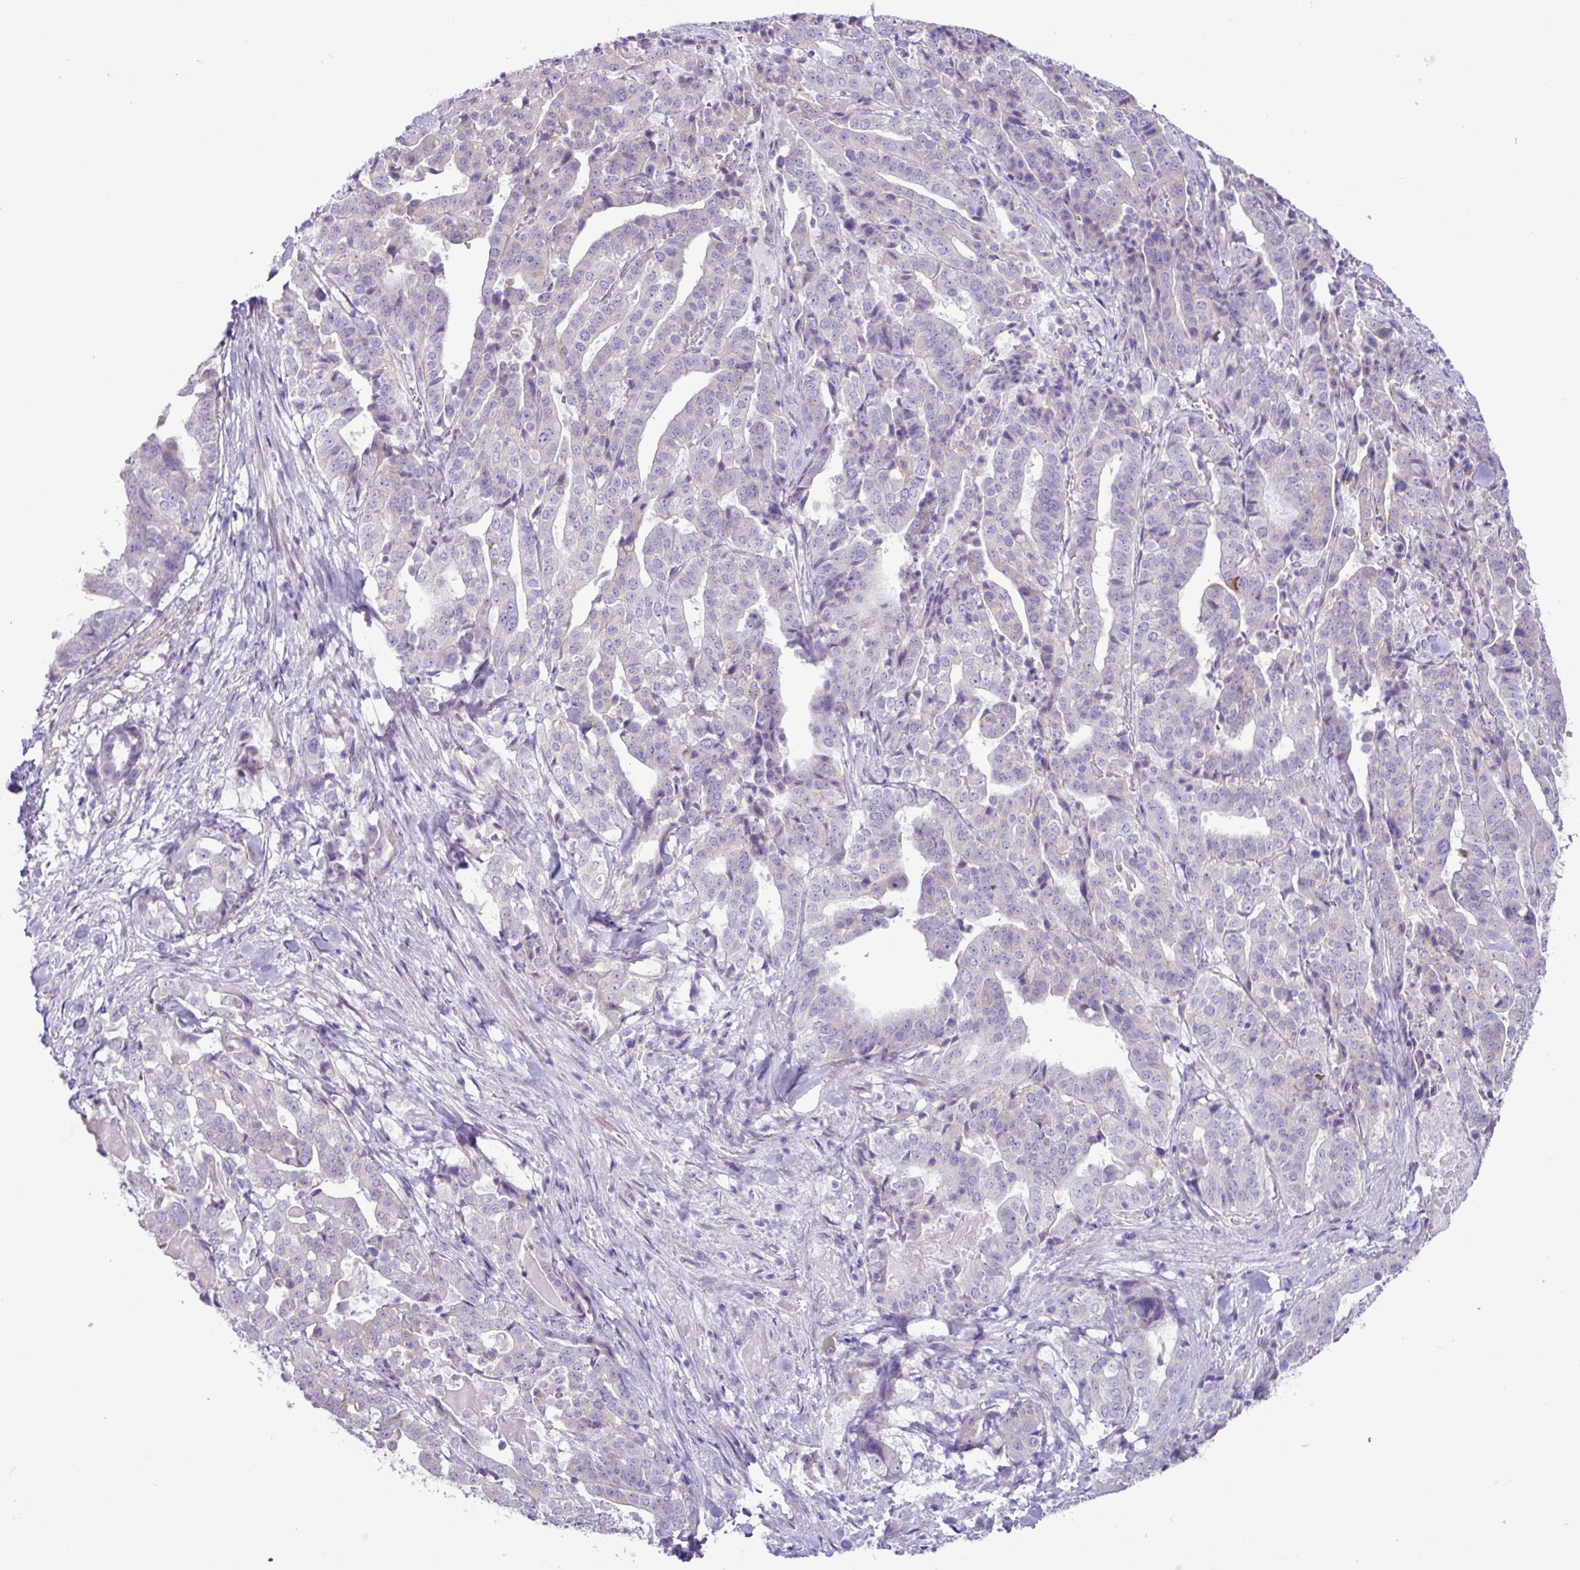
{"staining": {"intensity": "negative", "quantity": "none", "location": "none"}, "tissue": "stomach cancer", "cell_type": "Tumor cells", "image_type": "cancer", "snomed": [{"axis": "morphology", "description": "Adenocarcinoma, NOS"}, {"axis": "topography", "description": "Stomach"}], "caption": "Micrograph shows no significant protein positivity in tumor cells of adenocarcinoma (stomach).", "gene": "SLC38A1", "patient": {"sex": "male", "age": 48}}